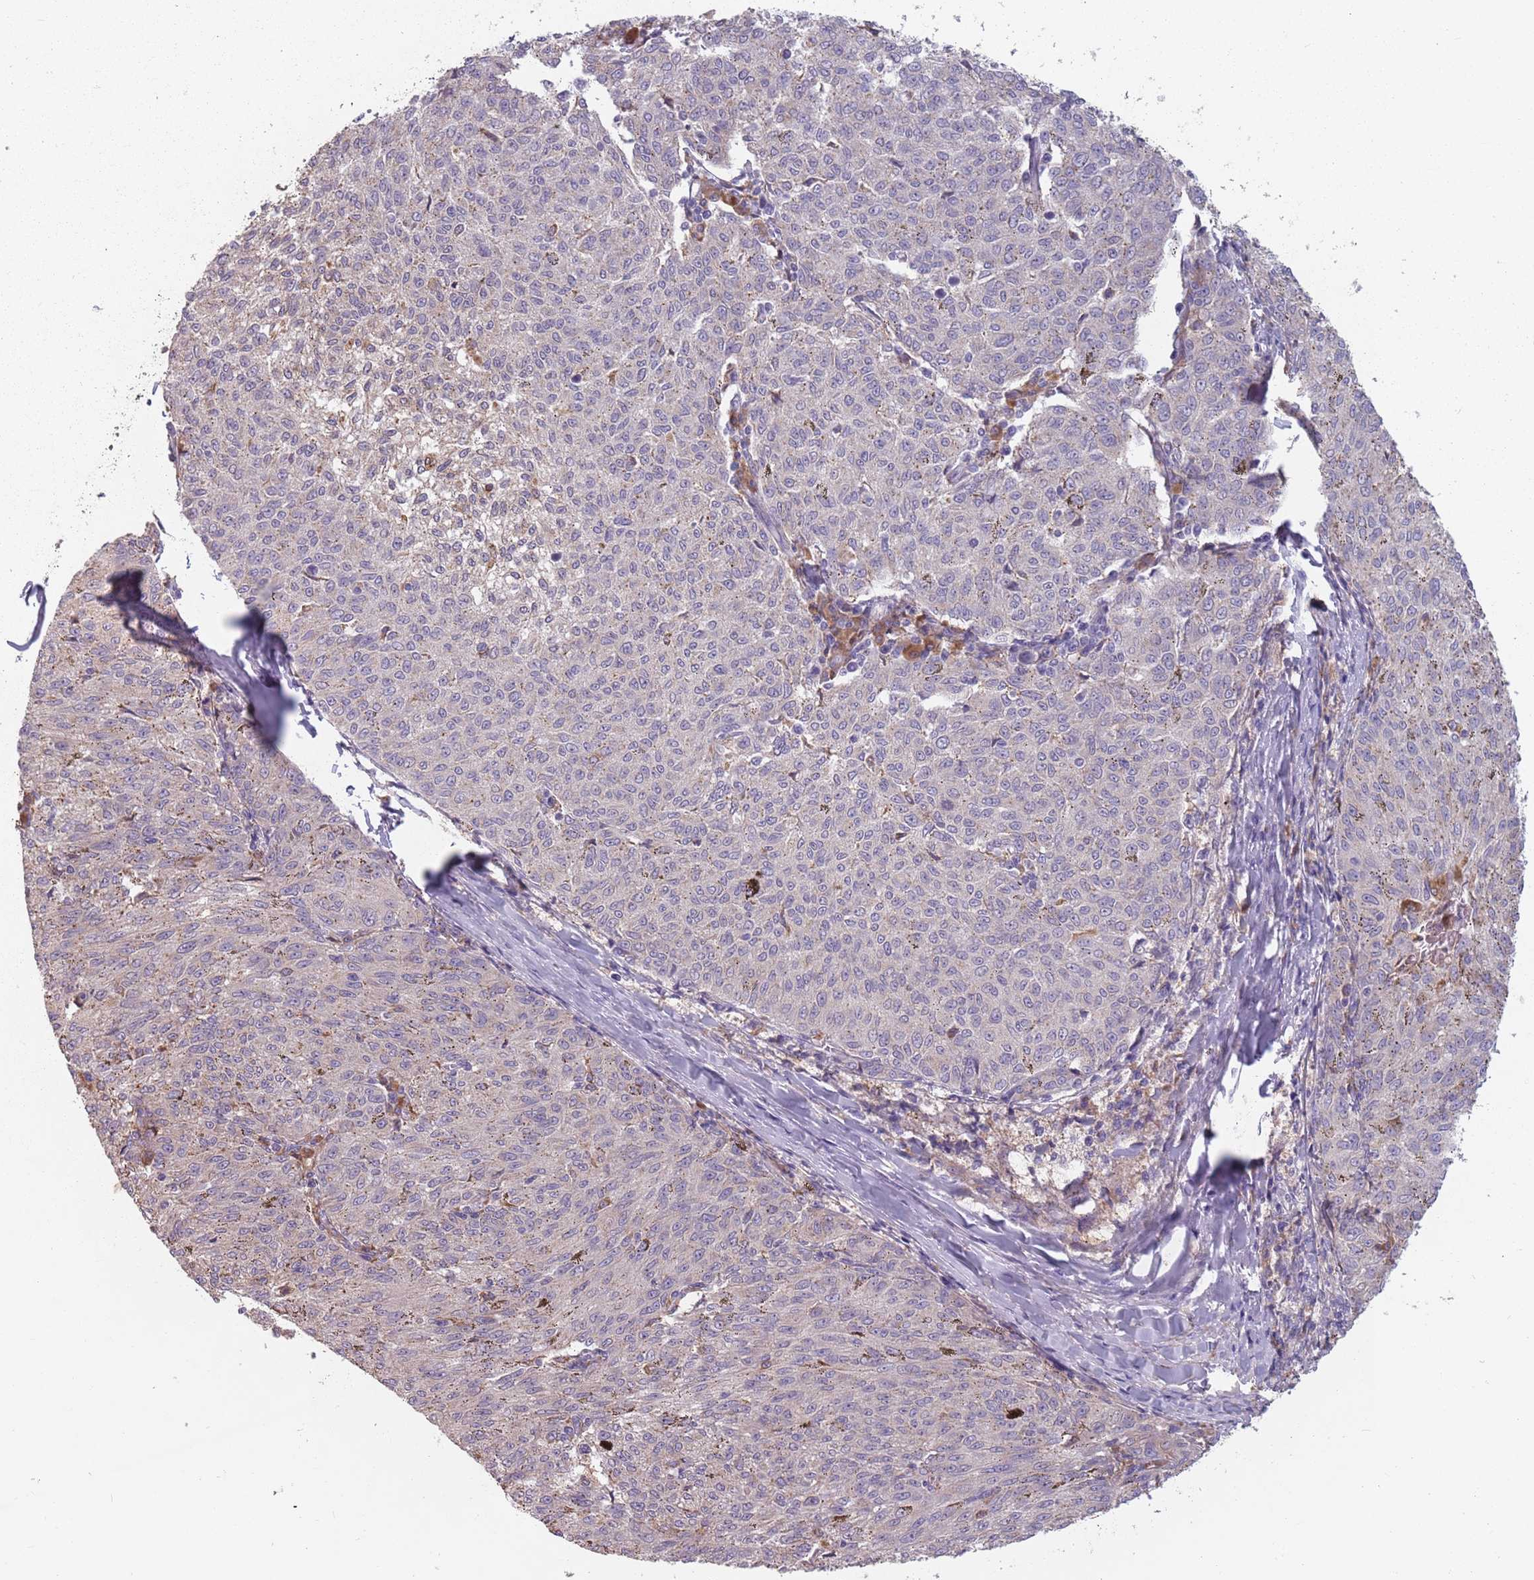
{"staining": {"intensity": "negative", "quantity": "none", "location": "none"}, "tissue": "melanoma", "cell_type": "Tumor cells", "image_type": "cancer", "snomed": [{"axis": "morphology", "description": "Malignant melanoma, NOS"}, {"axis": "topography", "description": "Skin"}], "caption": "Immunohistochemistry micrograph of neoplastic tissue: melanoma stained with DAB (3,3'-diaminobenzidine) demonstrates no significant protein positivity in tumor cells.", "gene": "RPS9", "patient": {"sex": "female", "age": 72}}